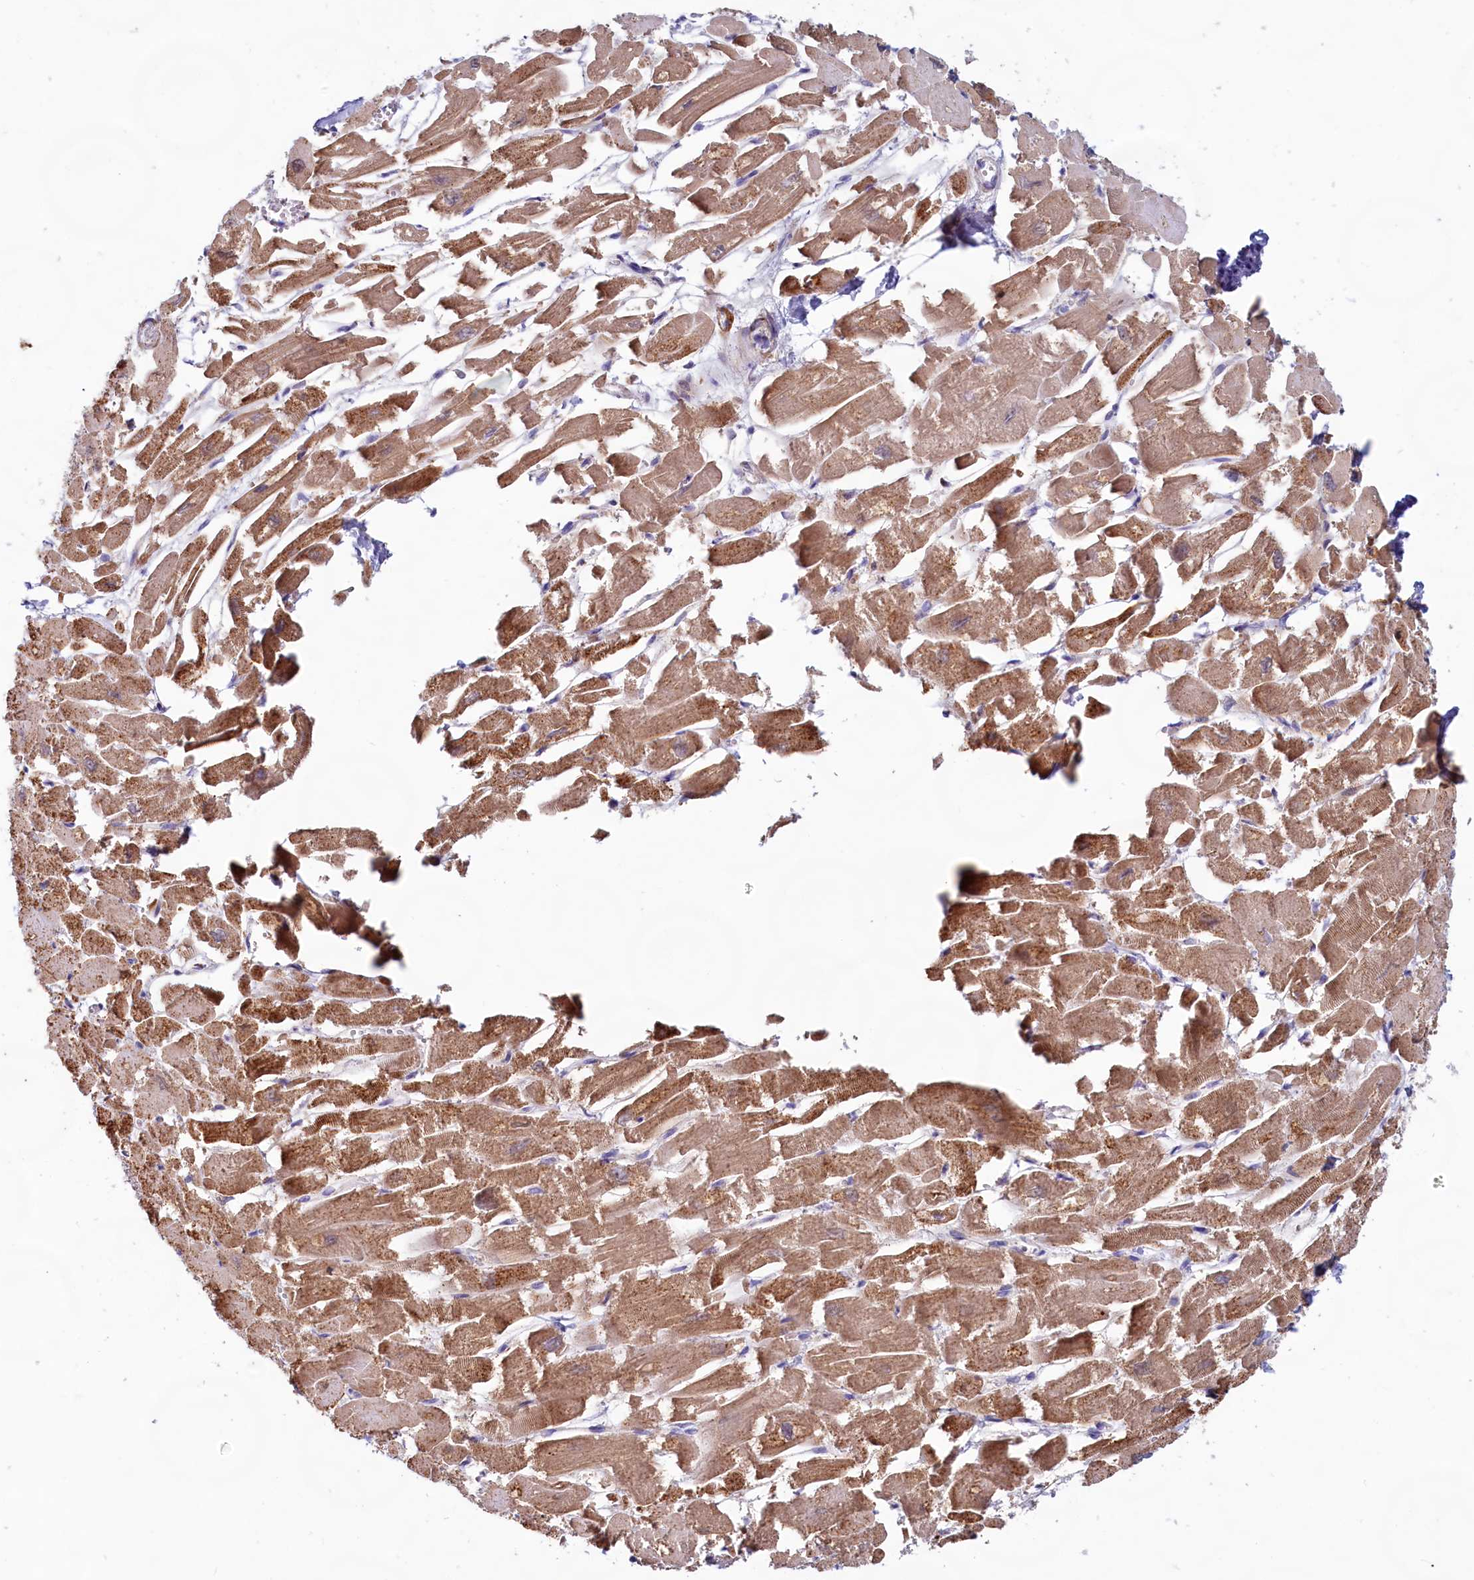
{"staining": {"intensity": "strong", "quantity": ">75%", "location": "cytoplasmic/membranous"}, "tissue": "heart muscle", "cell_type": "Cardiomyocytes", "image_type": "normal", "snomed": [{"axis": "morphology", "description": "Normal tissue, NOS"}, {"axis": "topography", "description": "Heart"}], "caption": "Immunohistochemistry (IHC) staining of normal heart muscle, which exhibits high levels of strong cytoplasmic/membranous expression in about >75% of cardiomyocytes indicating strong cytoplasmic/membranous protein expression. The staining was performed using DAB (brown) for protein detection and nuclei were counterstained in hematoxylin (blue).", "gene": "C1D", "patient": {"sex": "male", "age": 54}}